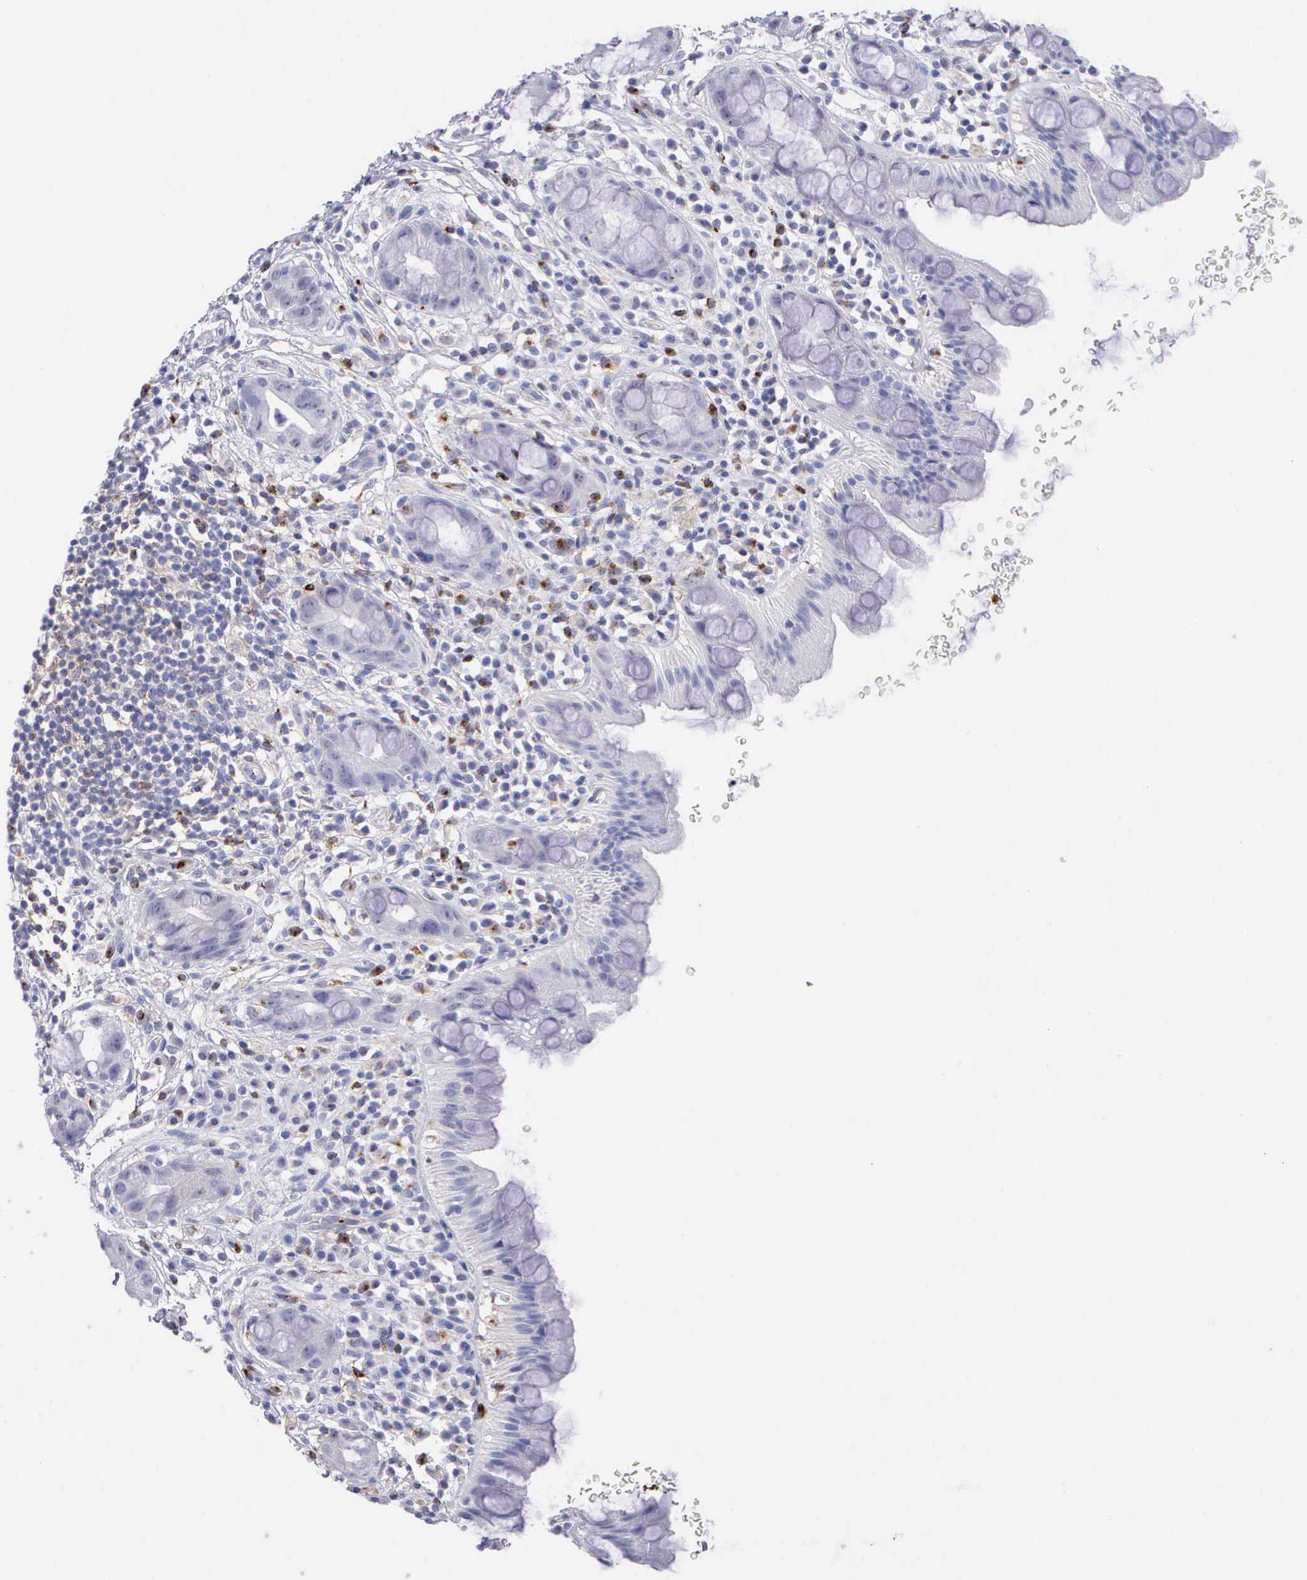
{"staining": {"intensity": "negative", "quantity": "none", "location": "none"}, "tissue": "rectum", "cell_type": "Glandular cells", "image_type": "normal", "snomed": [{"axis": "morphology", "description": "Normal tissue, NOS"}, {"axis": "topography", "description": "Rectum"}], "caption": "Immunohistochemistry image of unremarkable human rectum stained for a protein (brown), which shows no staining in glandular cells.", "gene": "SRGN", "patient": {"sex": "male", "age": 65}}